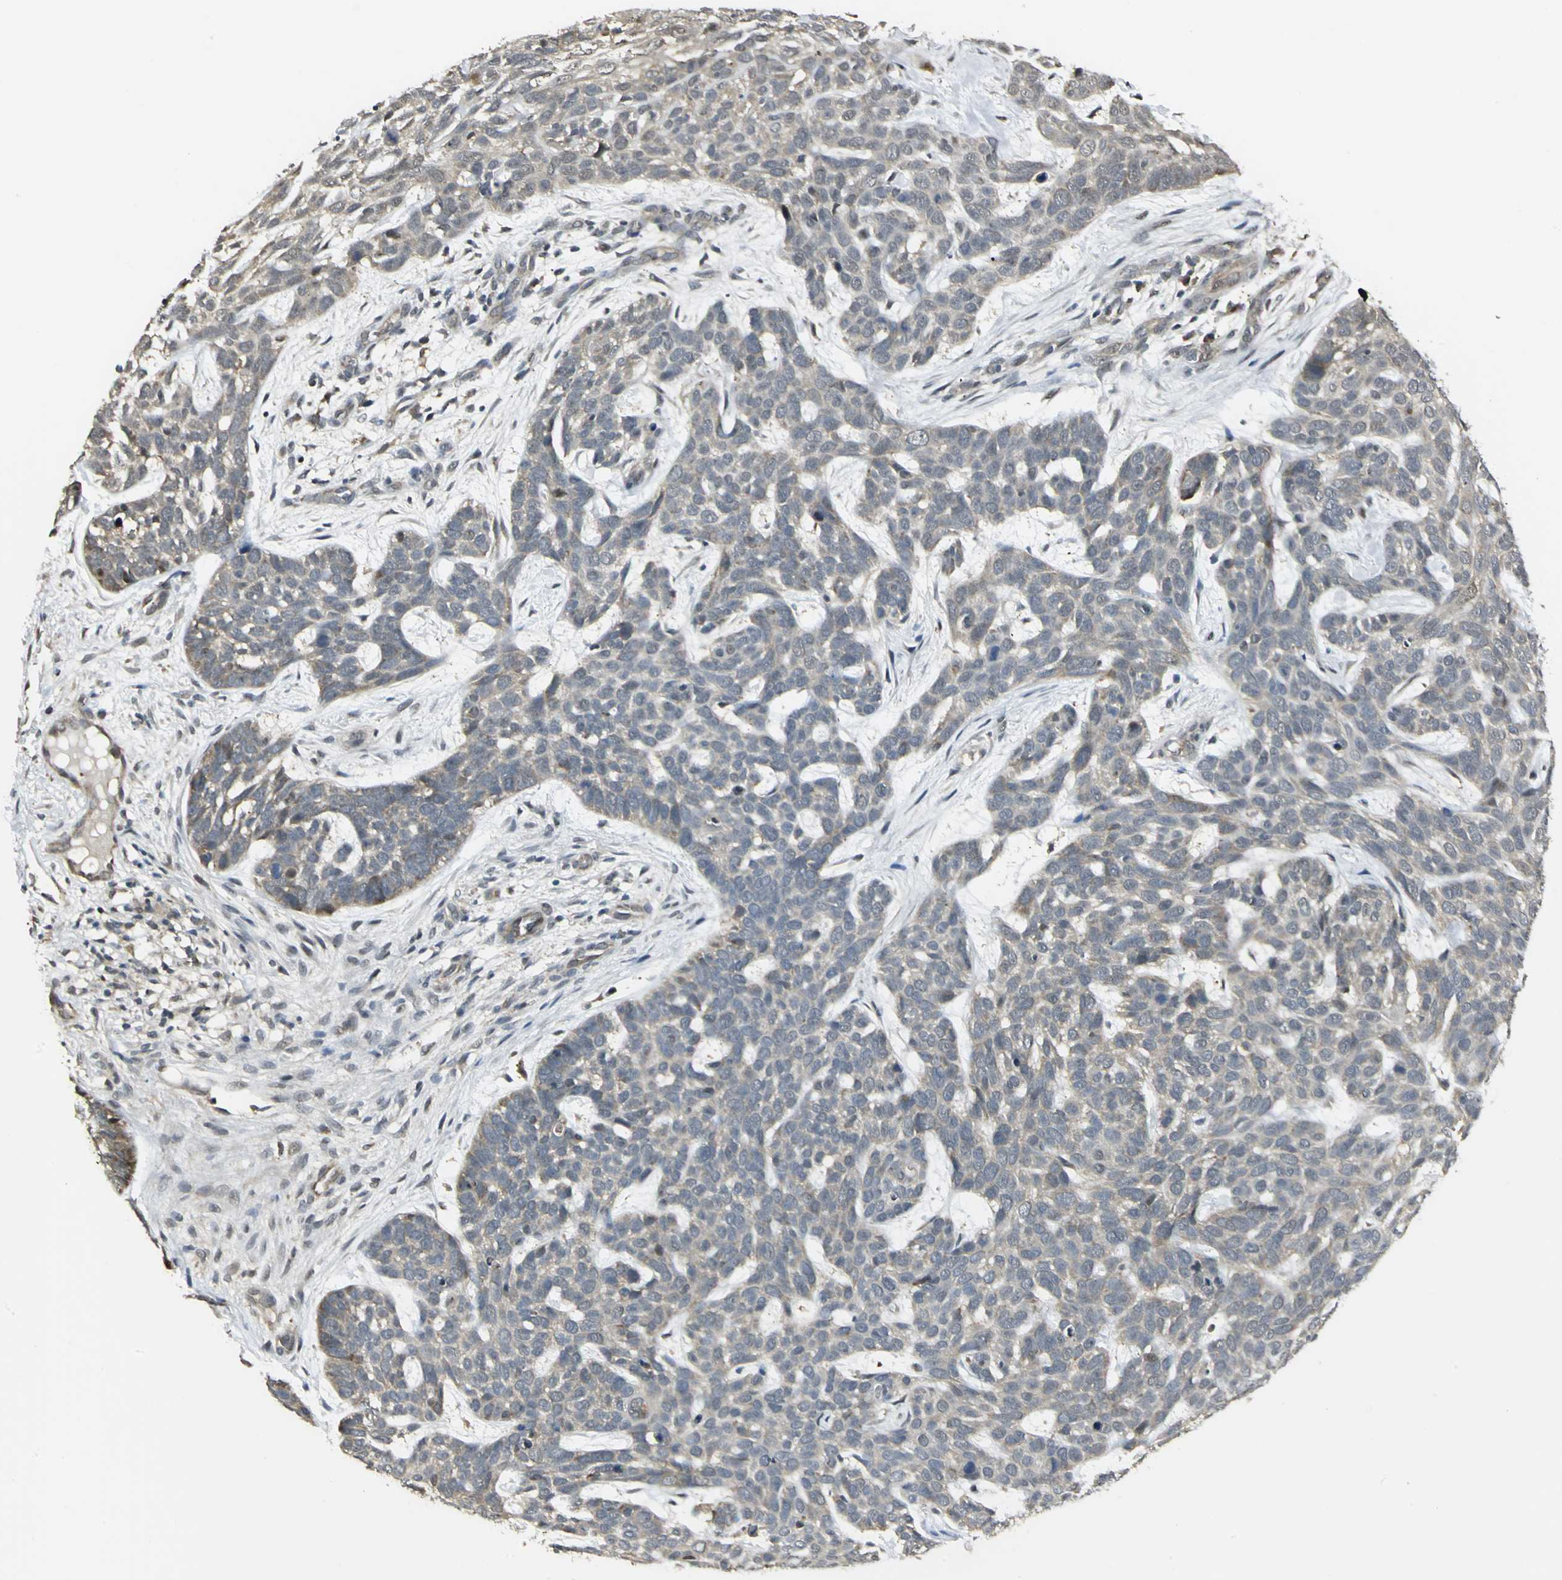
{"staining": {"intensity": "weak", "quantity": ">75%", "location": "cytoplasmic/membranous"}, "tissue": "skin cancer", "cell_type": "Tumor cells", "image_type": "cancer", "snomed": [{"axis": "morphology", "description": "Basal cell carcinoma"}, {"axis": "topography", "description": "Skin"}], "caption": "Immunohistochemical staining of basal cell carcinoma (skin) exhibits low levels of weak cytoplasmic/membranous positivity in about >75% of tumor cells.", "gene": "PSMC4", "patient": {"sex": "male", "age": 87}}